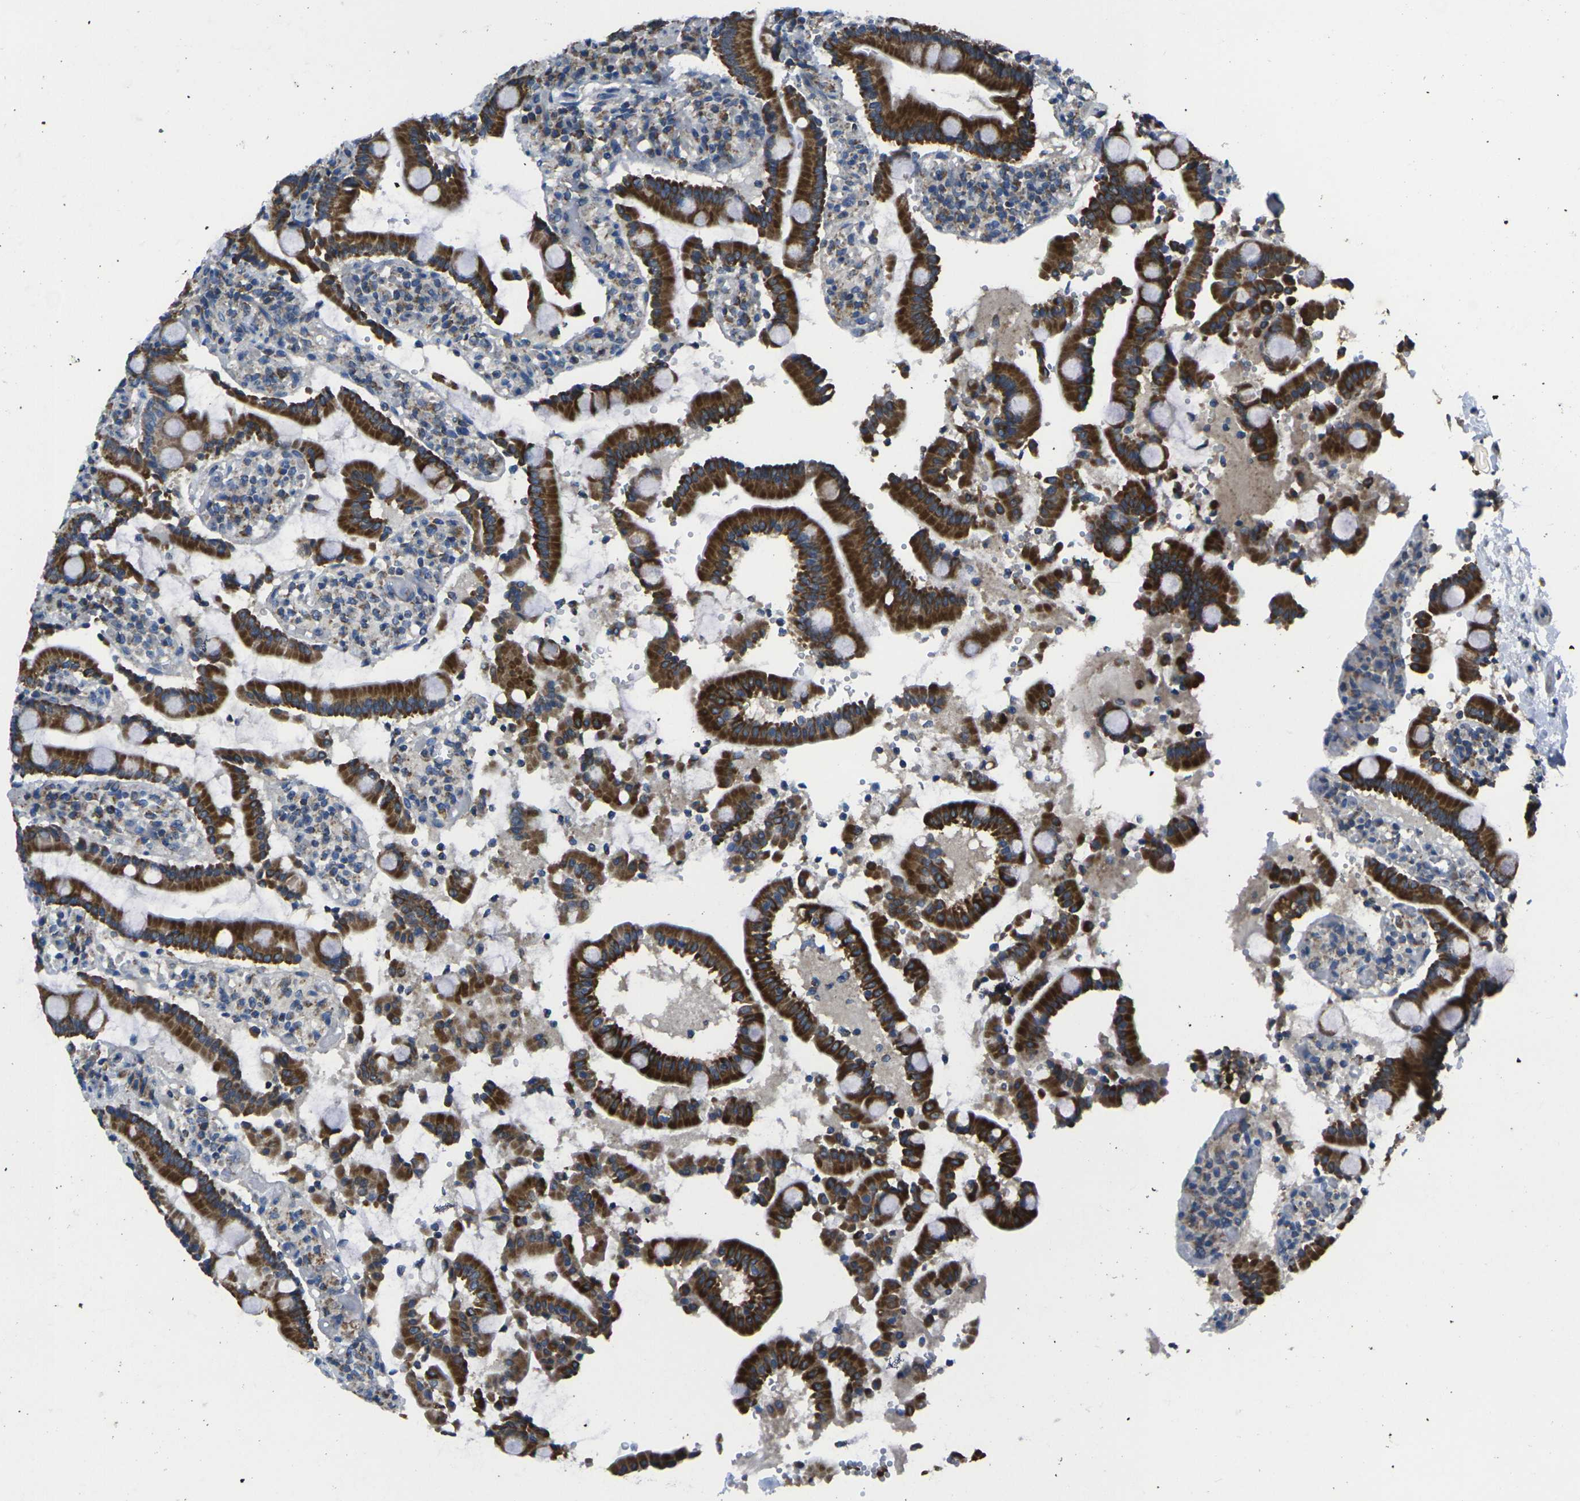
{"staining": {"intensity": "strong", "quantity": ">75%", "location": "cytoplasmic/membranous"}, "tissue": "duodenum", "cell_type": "Glandular cells", "image_type": "normal", "snomed": [{"axis": "morphology", "description": "Normal tissue, NOS"}, {"axis": "topography", "description": "Small intestine, NOS"}], "caption": "The photomicrograph exhibits a brown stain indicating the presence of a protein in the cytoplasmic/membranous of glandular cells in duodenum.", "gene": "TMEM120B", "patient": {"sex": "female", "age": 71}}